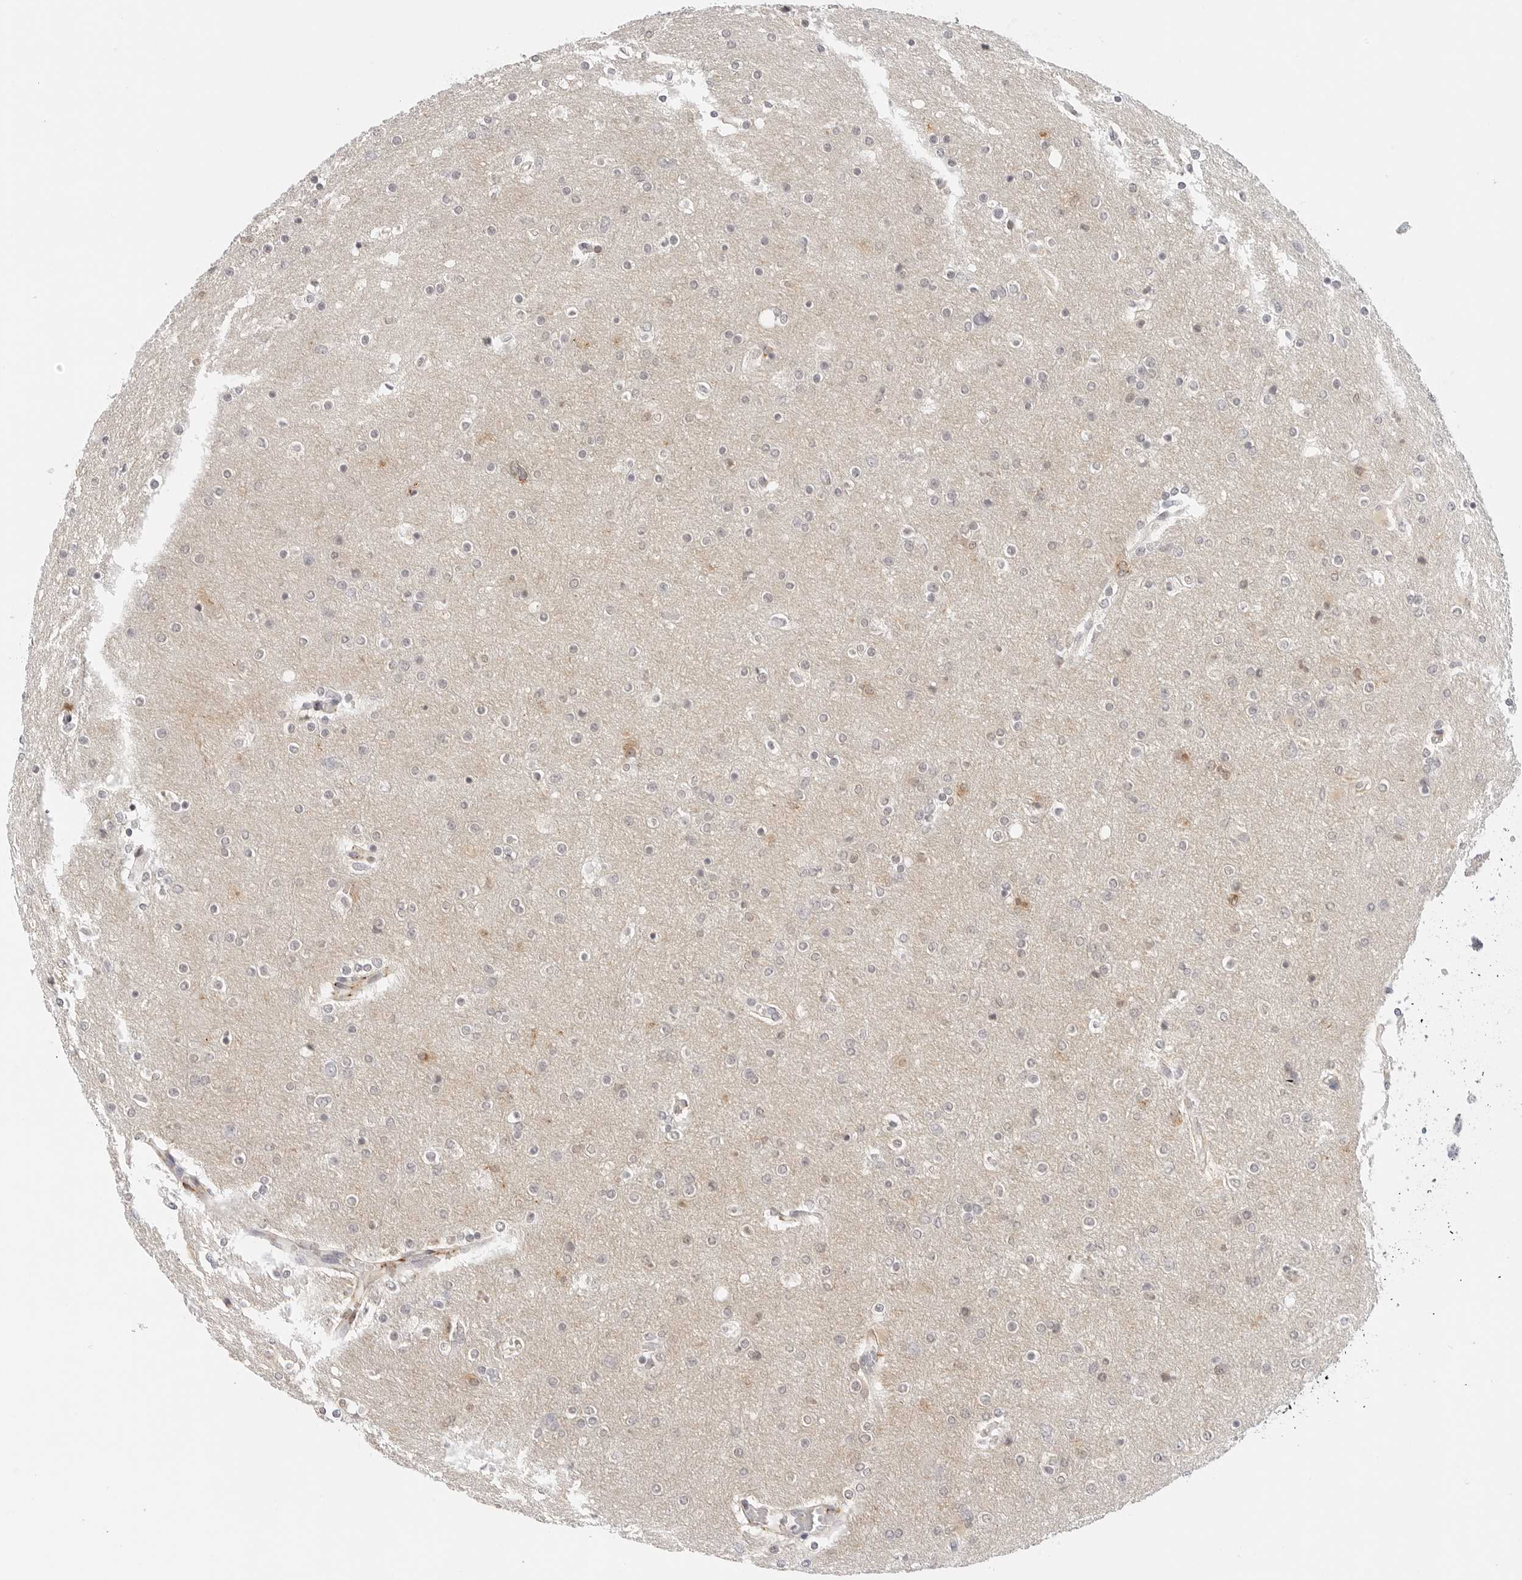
{"staining": {"intensity": "negative", "quantity": "none", "location": "none"}, "tissue": "glioma", "cell_type": "Tumor cells", "image_type": "cancer", "snomed": [{"axis": "morphology", "description": "Glioma, malignant, High grade"}, {"axis": "topography", "description": "Cerebral cortex"}], "caption": "High magnification brightfield microscopy of high-grade glioma (malignant) stained with DAB (brown) and counterstained with hematoxylin (blue): tumor cells show no significant expression. (Immunohistochemistry, brightfield microscopy, high magnification).", "gene": "PCDH19", "patient": {"sex": "female", "age": 36}}